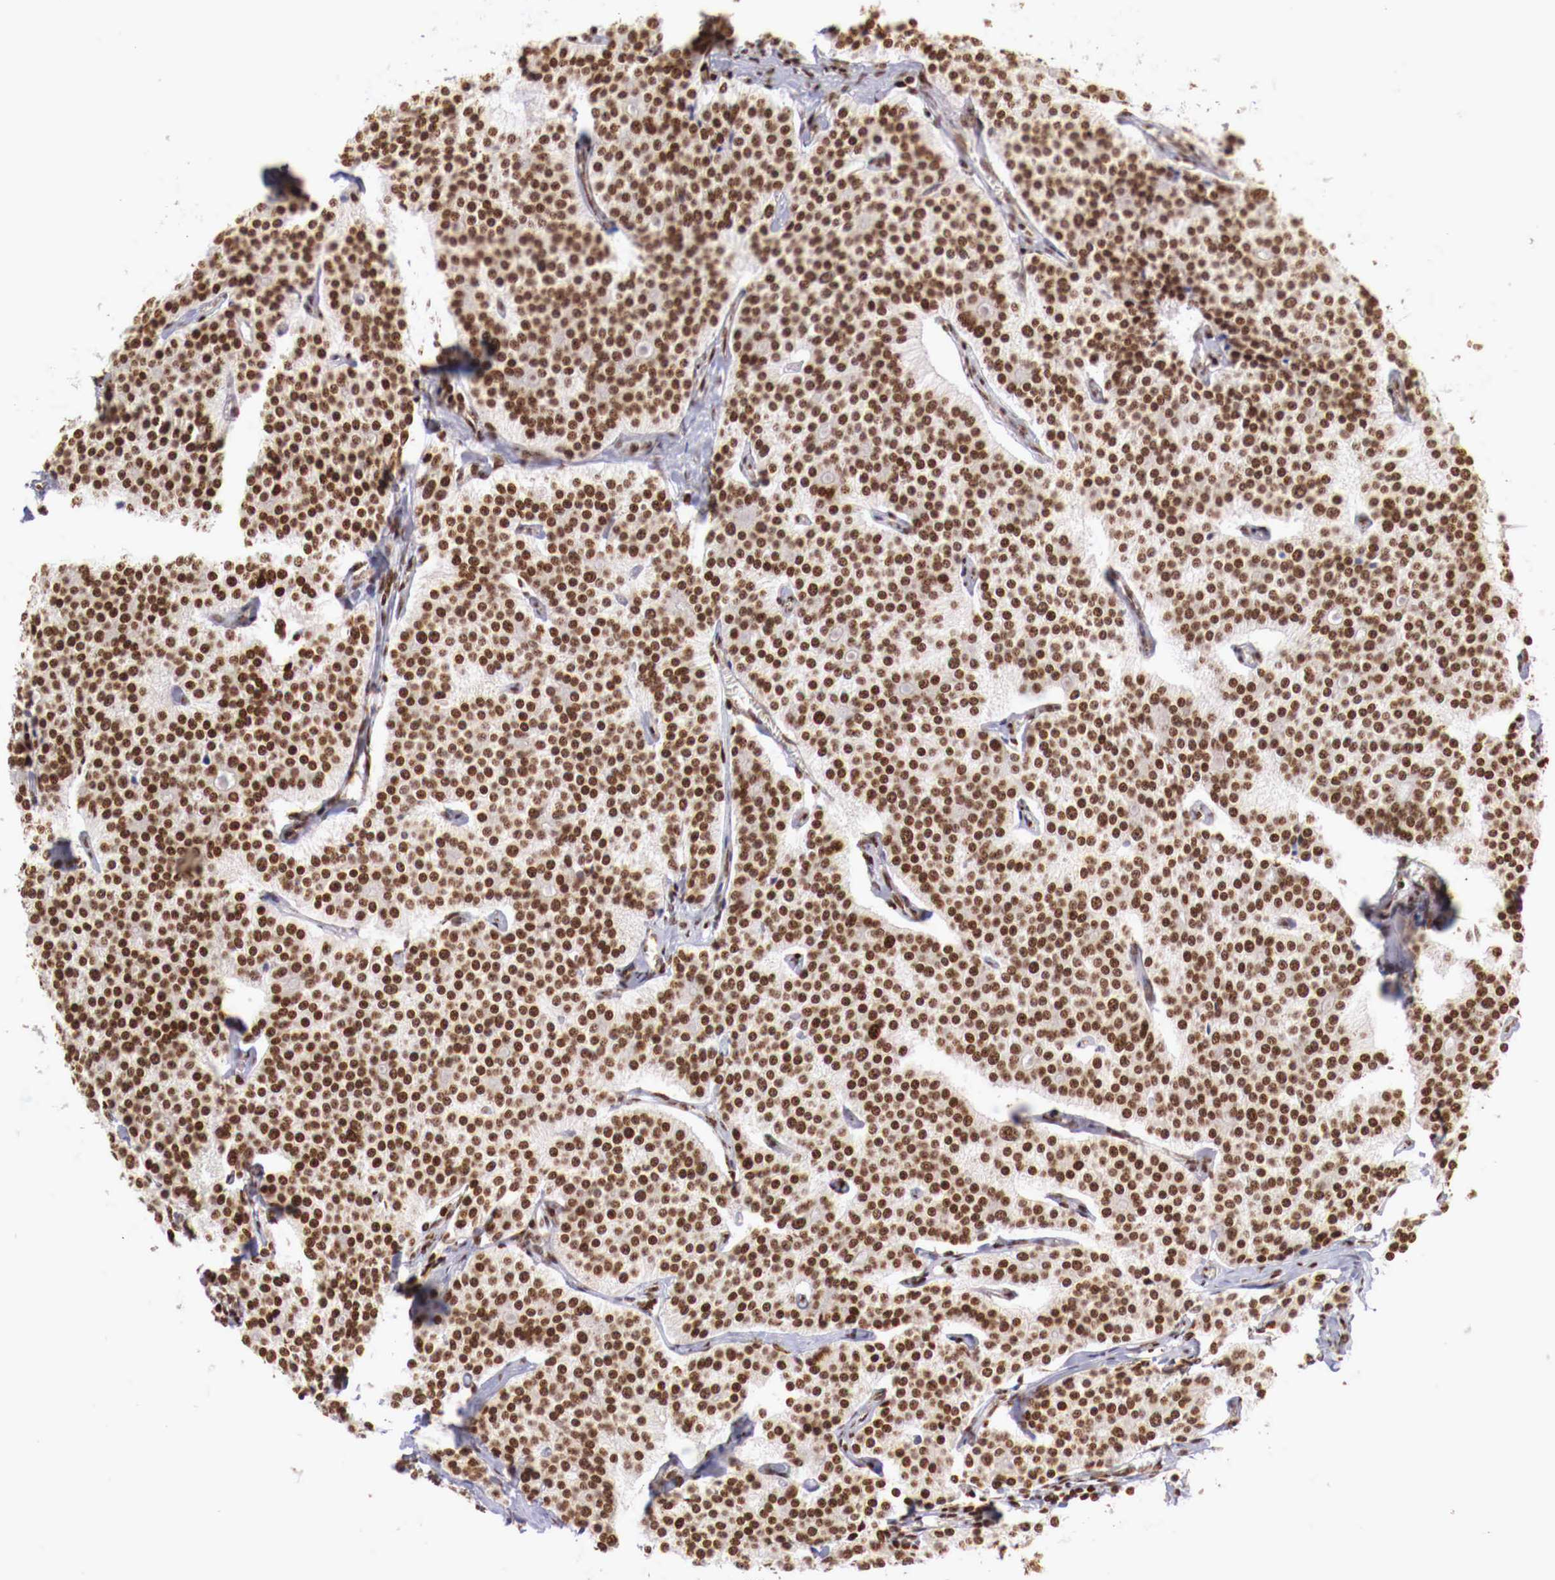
{"staining": {"intensity": "strong", "quantity": ">75%", "location": "nuclear"}, "tissue": "carcinoid", "cell_type": "Tumor cells", "image_type": "cancer", "snomed": [{"axis": "morphology", "description": "Carcinoid, malignant, NOS"}, {"axis": "topography", "description": "Small intestine"}], "caption": "Immunohistochemistry (DAB (3,3'-diaminobenzidine)) staining of human malignant carcinoid displays strong nuclear protein positivity in about >75% of tumor cells.", "gene": "MAX", "patient": {"sex": "male", "age": 63}}